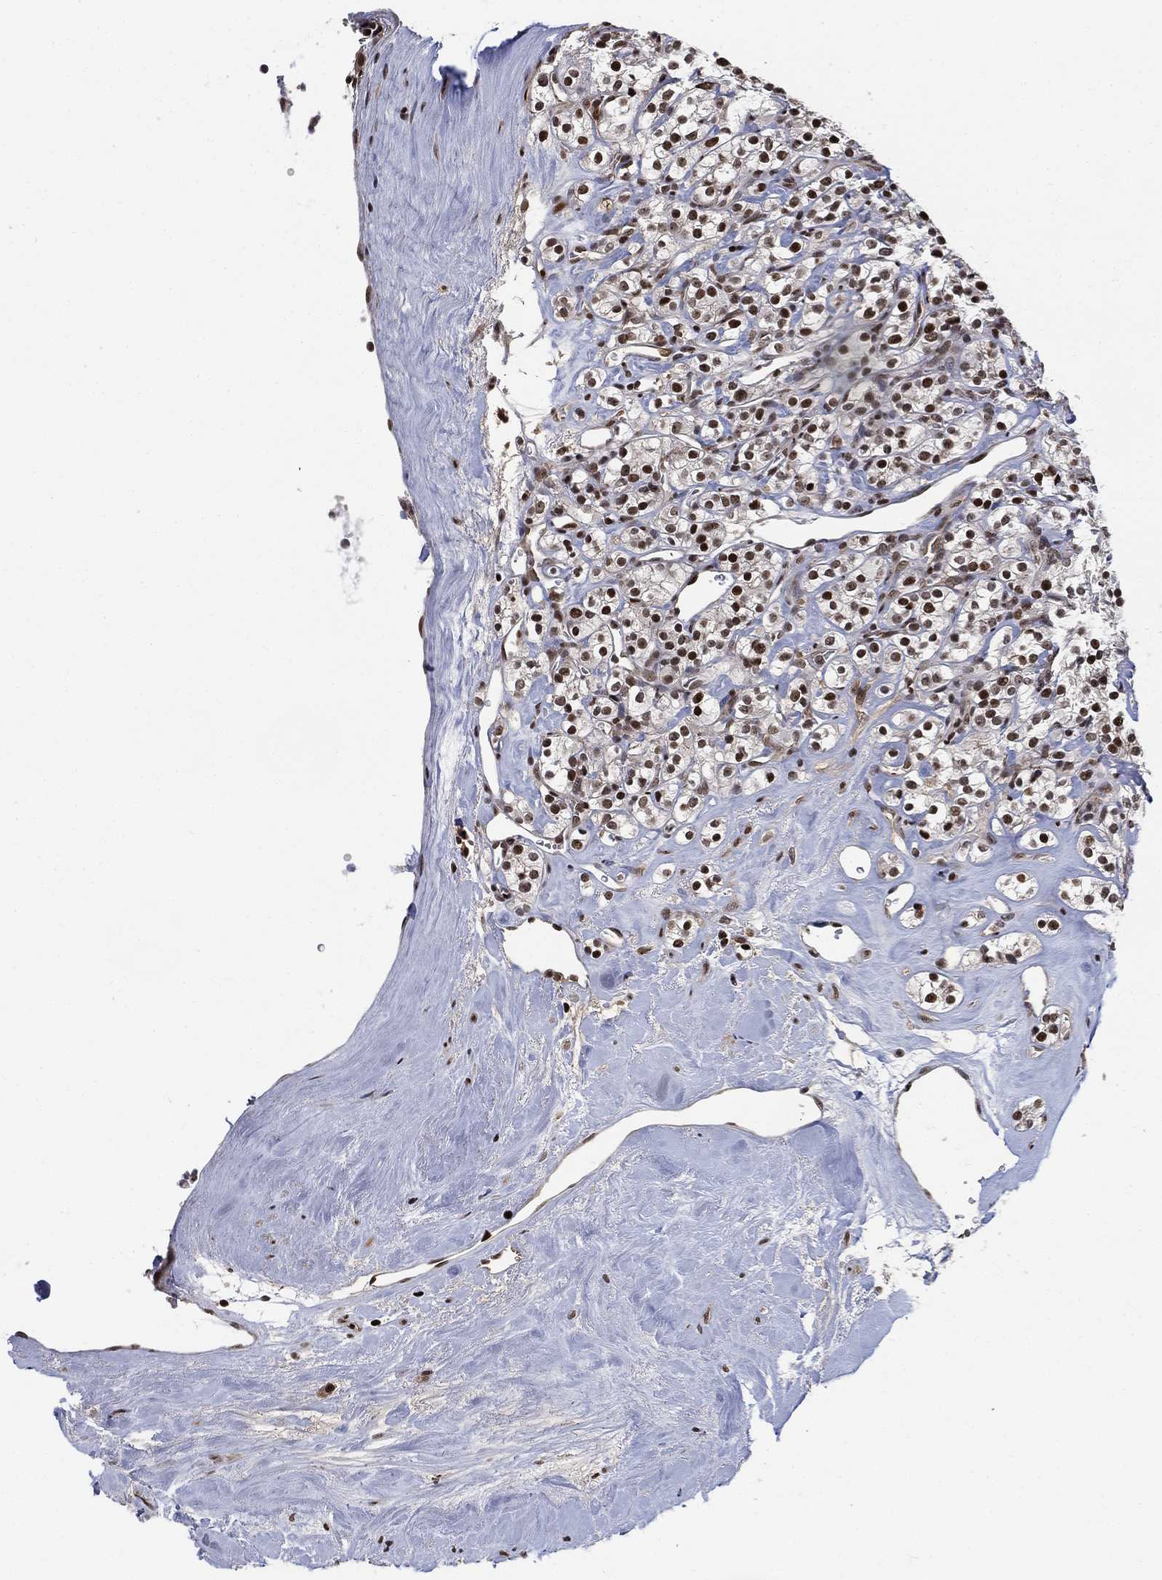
{"staining": {"intensity": "moderate", "quantity": "25%-75%", "location": "nuclear"}, "tissue": "renal cancer", "cell_type": "Tumor cells", "image_type": "cancer", "snomed": [{"axis": "morphology", "description": "Adenocarcinoma, NOS"}, {"axis": "topography", "description": "Kidney"}], "caption": "DAB immunohistochemical staining of adenocarcinoma (renal) exhibits moderate nuclear protein positivity in about 25%-75% of tumor cells. (Stains: DAB (3,3'-diaminobenzidine) in brown, nuclei in blue, Microscopy: brightfield microscopy at high magnification).", "gene": "ZSCAN30", "patient": {"sex": "male", "age": 77}}